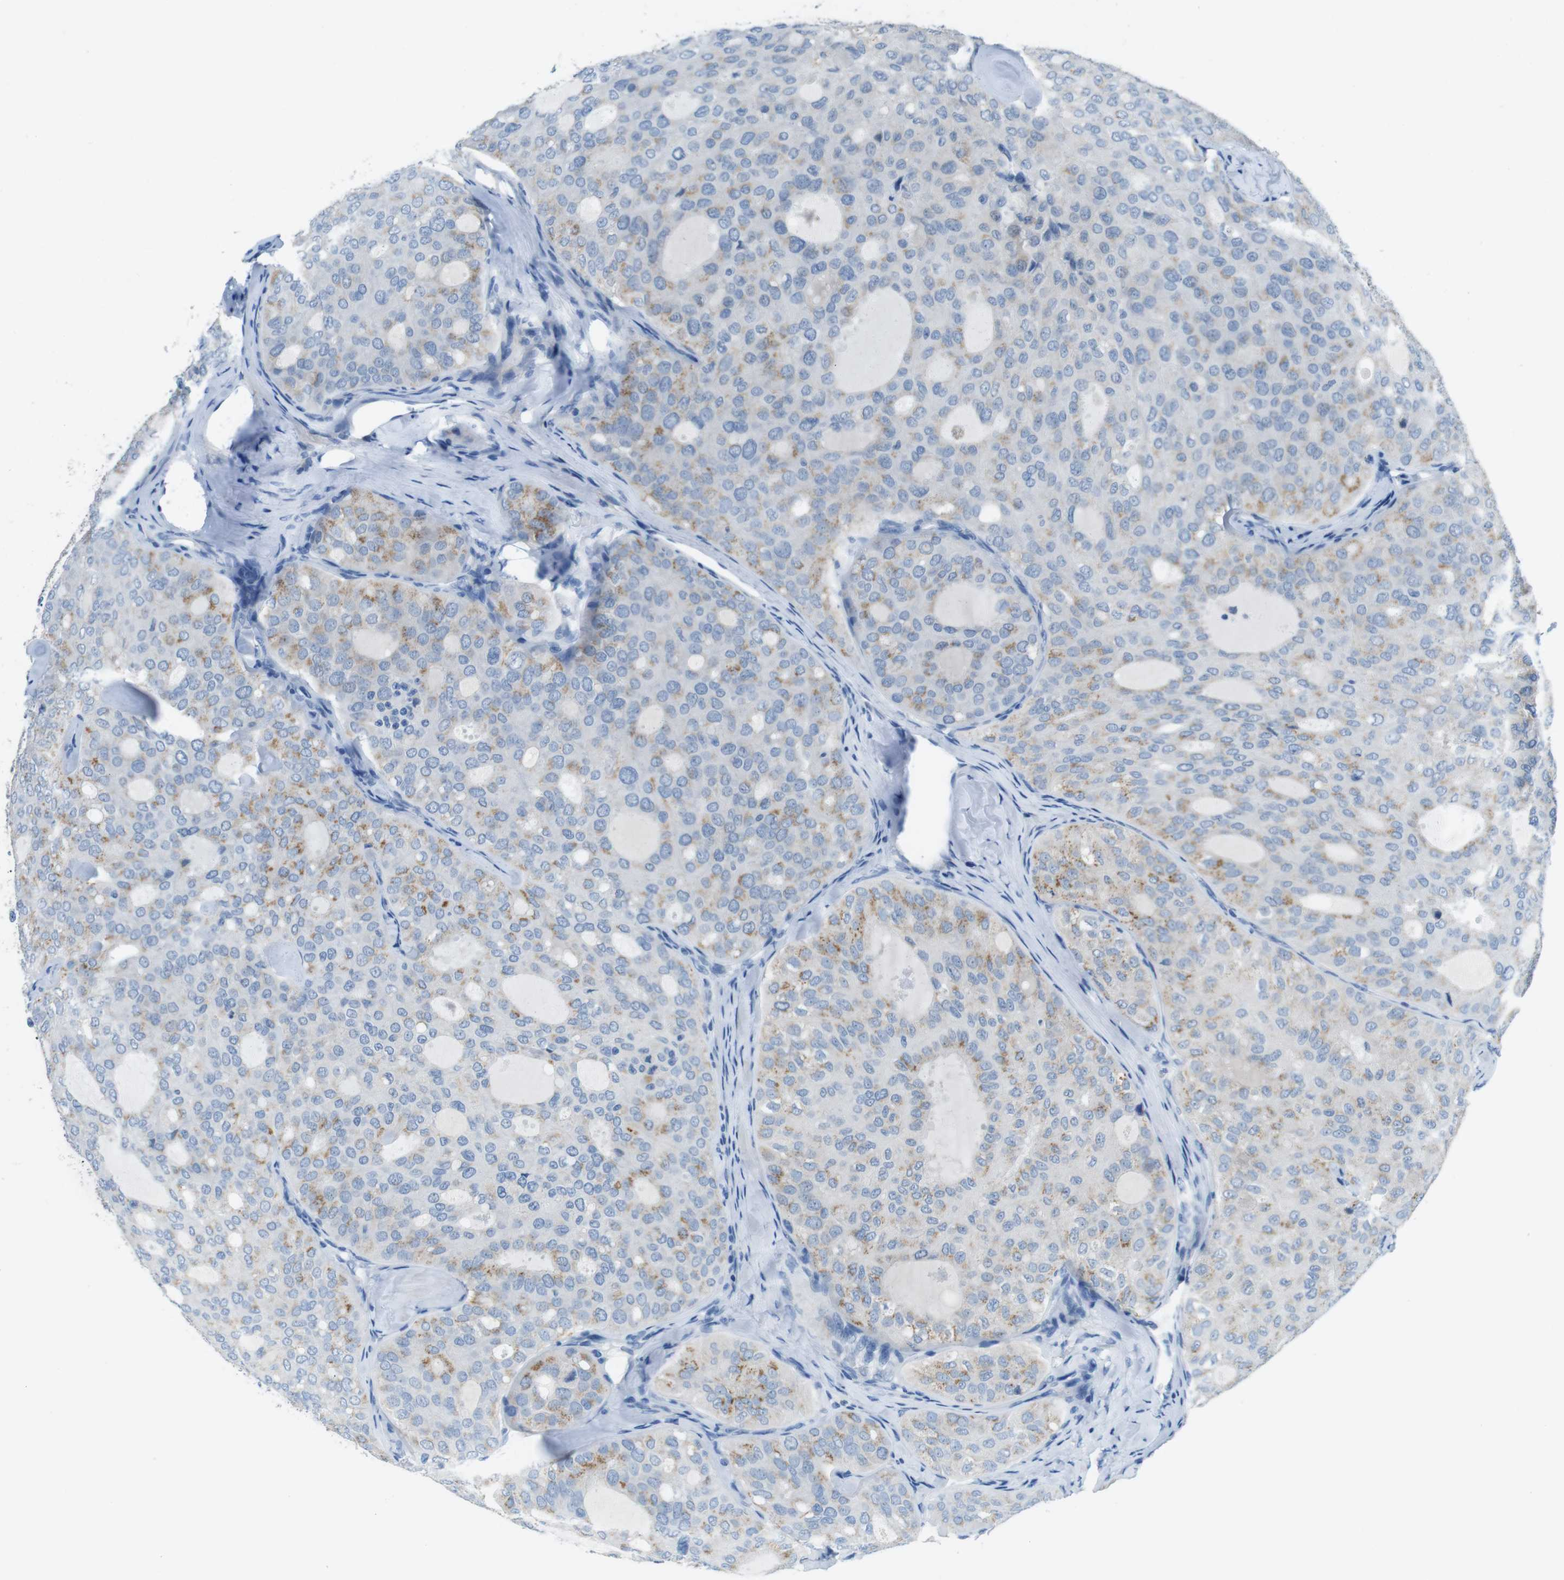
{"staining": {"intensity": "moderate", "quantity": "<25%", "location": "cytoplasmic/membranous"}, "tissue": "thyroid cancer", "cell_type": "Tumor cells", "image_type": "cancer", "snomed": [{"axis": "morphology", "description": "Follicular adenoma carcinoma, NOS"}, {"axis": "topography", "description": "Thyroid gland"}], "caption": "Follicular adenoma carcinoma (thyroid) was stained to show a protein in brown. There is low levels of moderate cytoplasmic/membranous positivity in about <25% of tumor cells. (IHC, brightfield microscopy, high magnification).", "gene": "SLC35A3", "patient": {"sex": "male", "age": 75}}